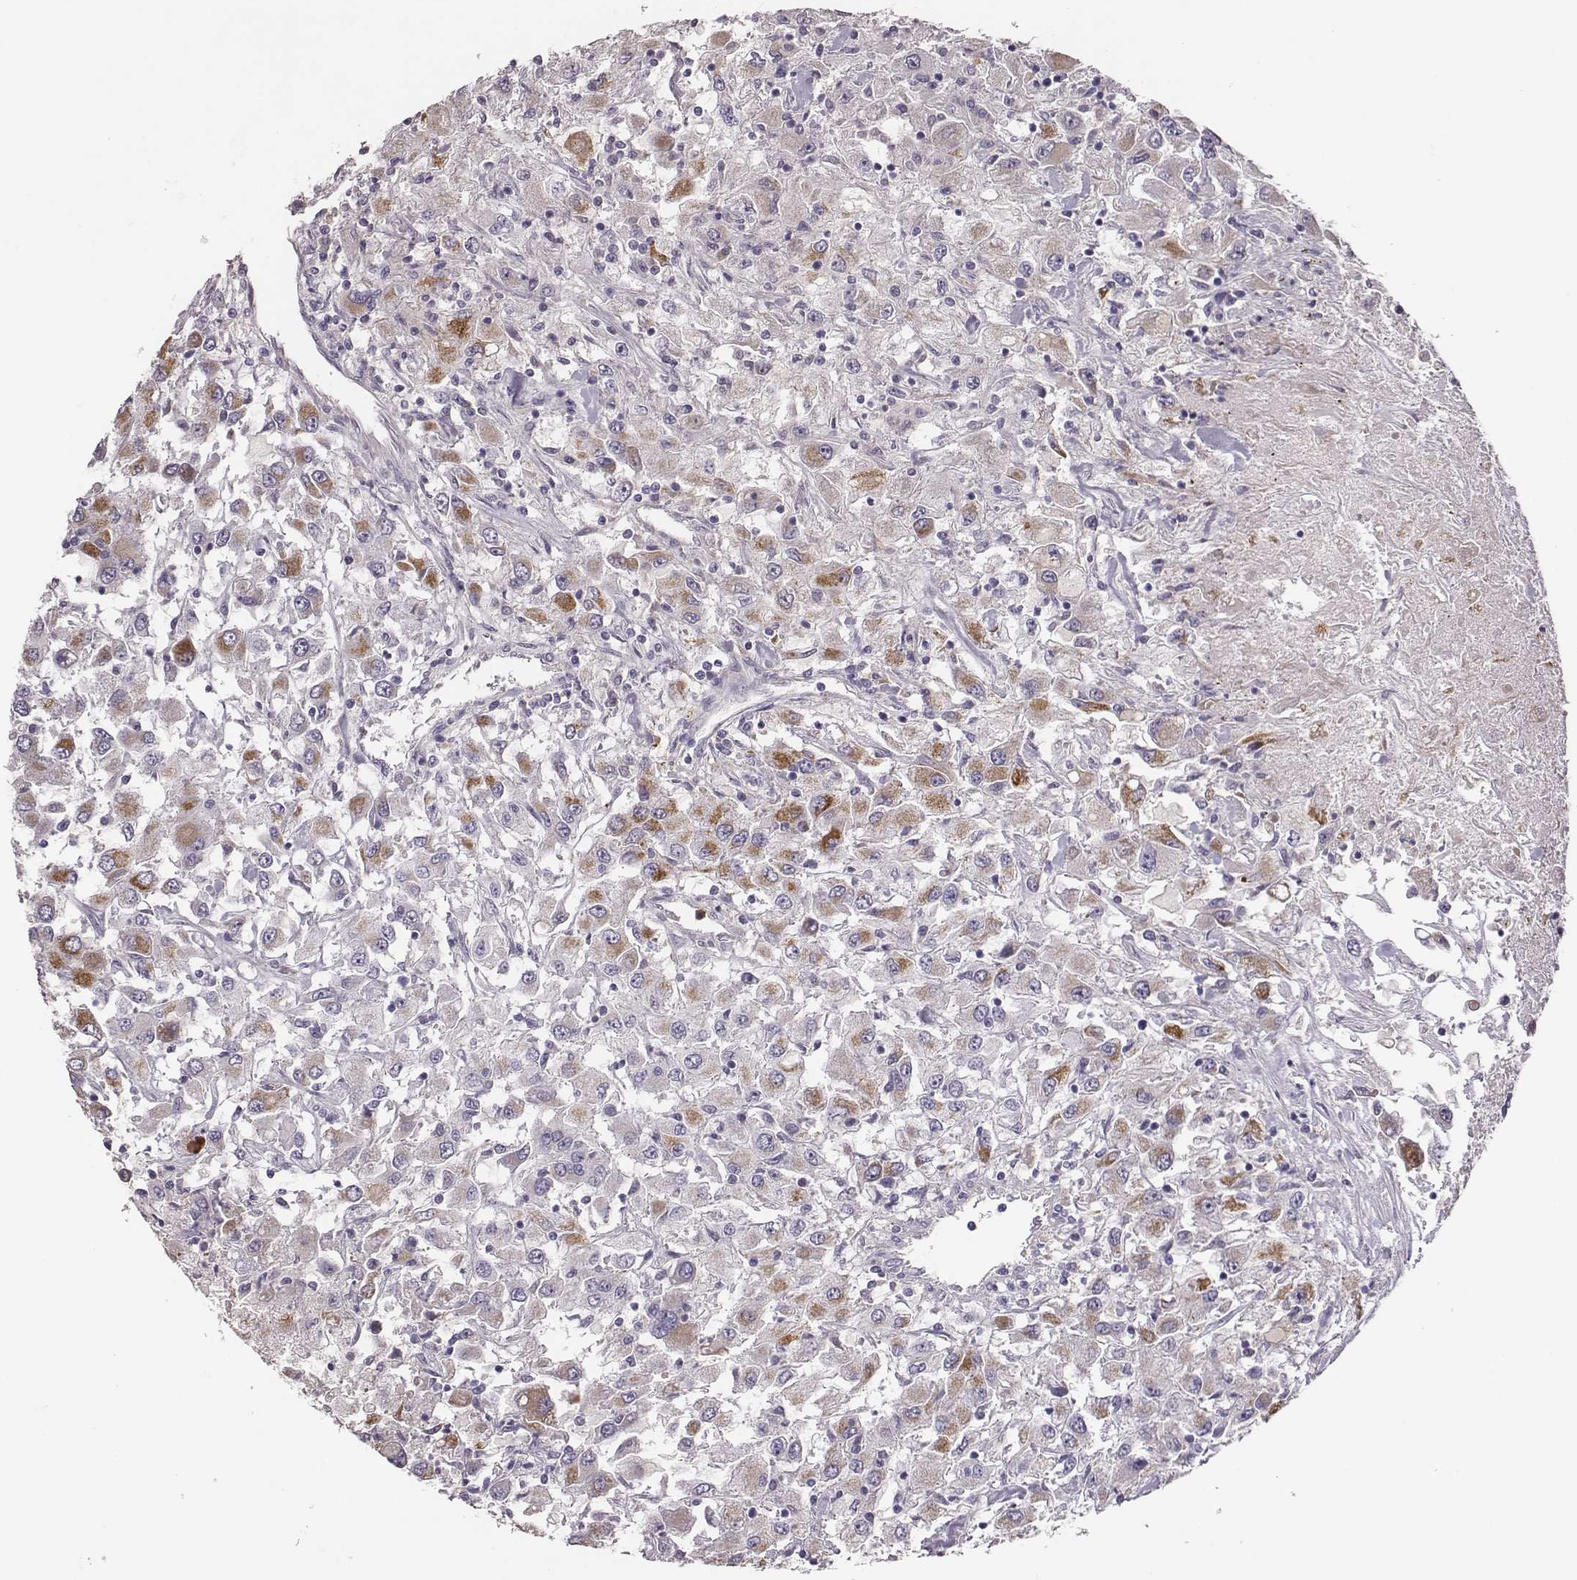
{"staining": {"intensity": "moderate", "quantity": "<25%", "location": "cytoplasmic/membranous"}, "tissue": "renal cancer", "cell_type": "Tumor cells", "image_type": "cancer", "snomed": [{"axis": "morphology", "description": "Adenocarcinoma, NOS"}, {"axis": "topography", "description": "Kidney"}], "caption": "A histopathology image of human renal cancer (adenocarcinoma) stained for a protein demonstrates moderate cytoplasmic/membranous brown staining in tumor cells. (brown staining indicates protein expression, while blue staining denotes nuclei).", "gene": "KMO", "patient": {"sex": "female", "age": 67}}